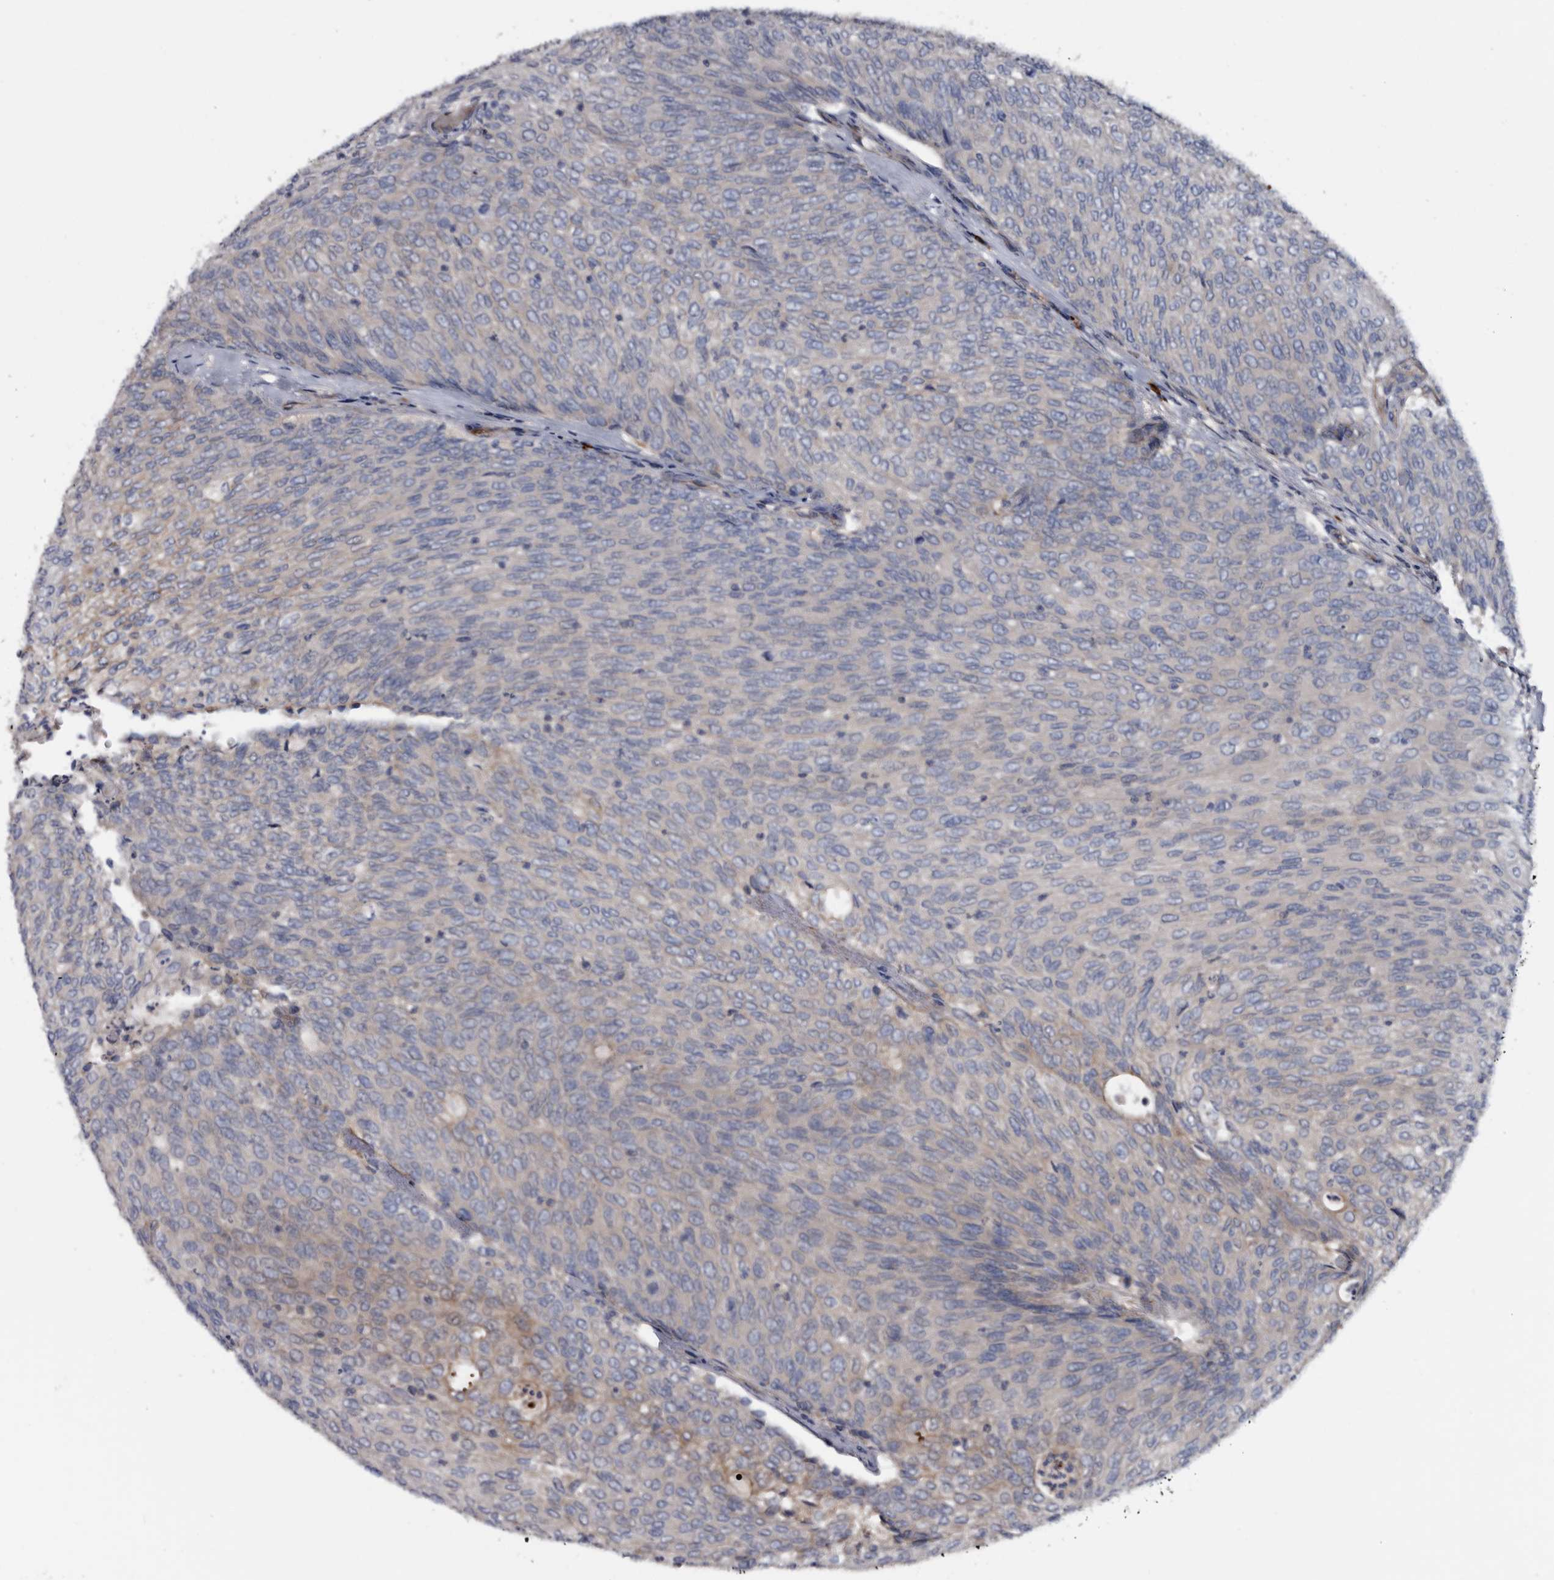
{"staining": {"intensity": "weak", "quantity": "<25%", "location": "cytoplasmic/membranous"}, "tissue": "urothelial cancer", "cell_type": "Tumor cells", "image_type": "cancer", "snomed": [{"axis": "morphology", "description": "Urothelial carcinoma, Low grade"}, {"axis": "topography", "description": "Urinary bladder"}], "caption": "Photomicrograph shows no significant protein expression in tumor cells of urothelial cancer.", "gene": "TSPAN17", "patient": {"sex": "female", "age": 79}}